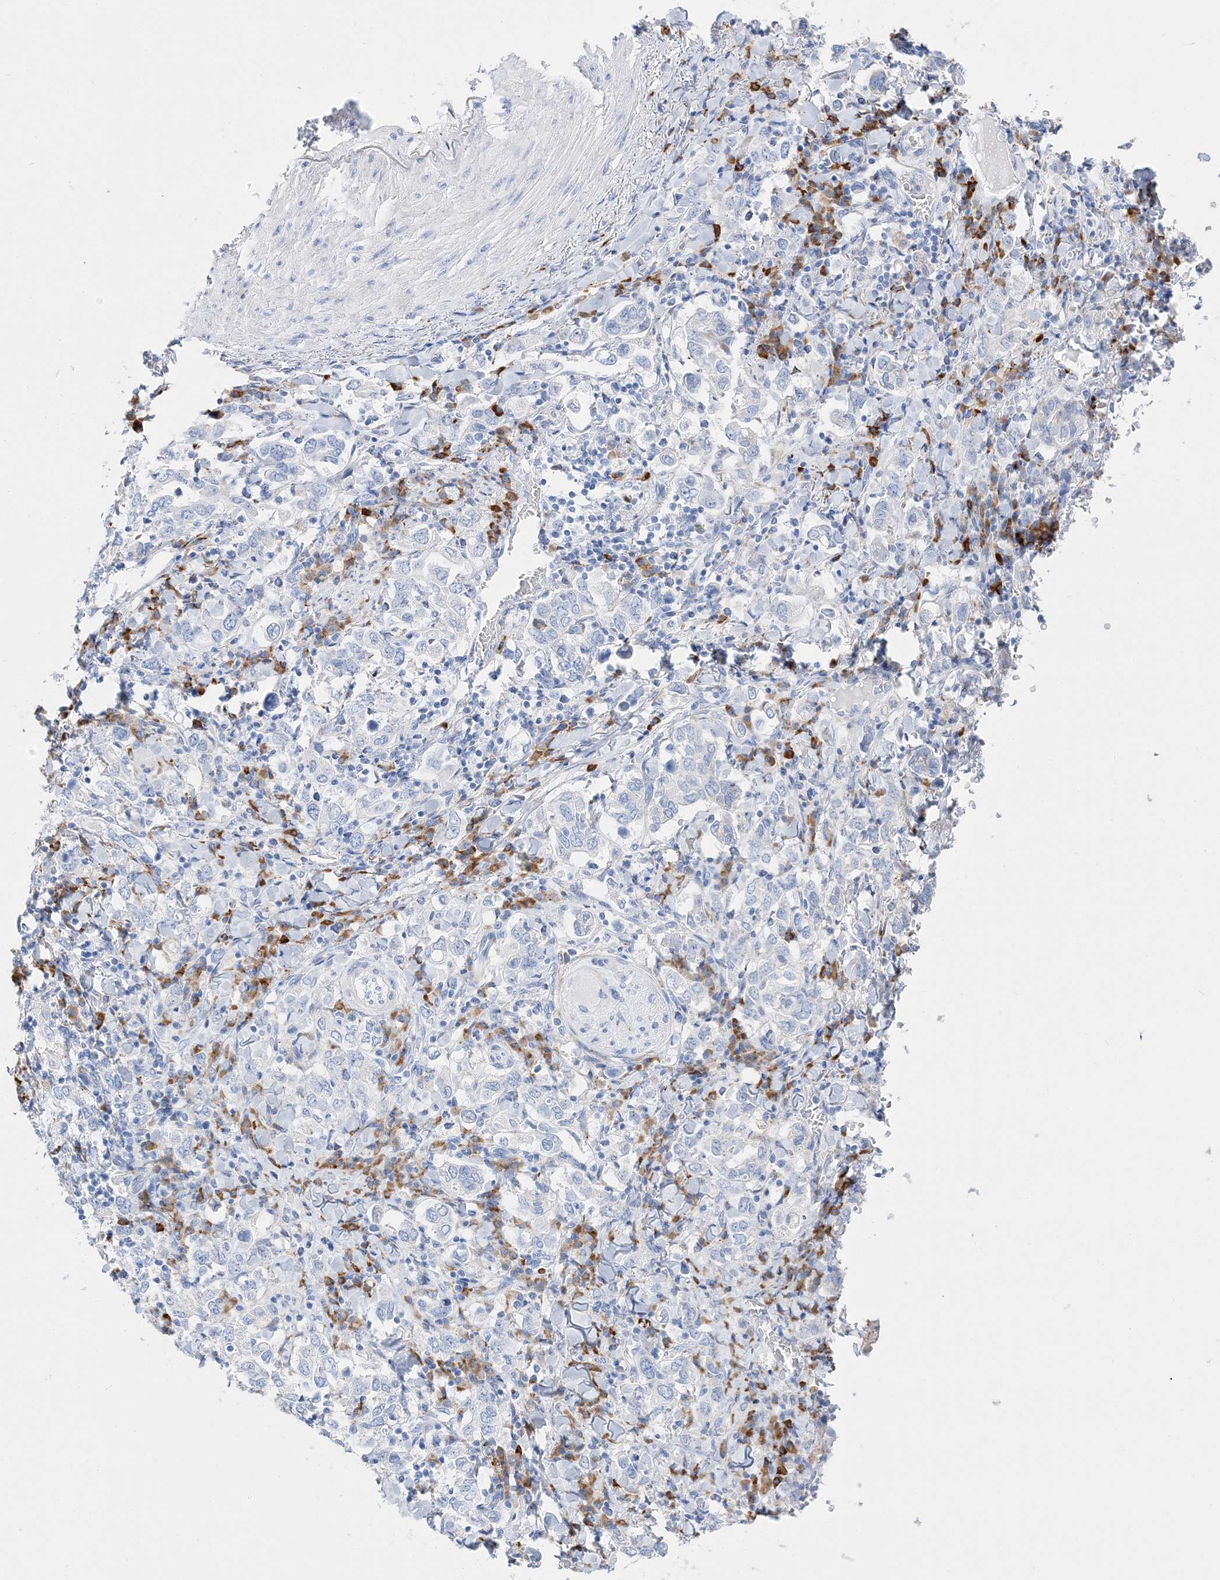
{"staining": {"intensity": "negative", "quantity": "none", "location": "none"}, "tissue": "stomach cancer", "cell_type": "Tumor cells", "image_type": "cancer", "snomed": [{"axis": "morphology", "description": "Adenocarcinoma, NOS"}, {"axis": "topography", "description": "Stomach, upper"}], "caption": "The histopathology image shows no significant expression in tumor cells of adenocarcinoma (stomach). (Stains: DAB (3,3'-diaminobenzidine) immunohistochemistry (IHC) with hematoxylin counter stain, Microscopy: brightfield microscopy at high magnification).", "gene": "TSPYL6", "patient": {"sex": "male", "age": 62}}